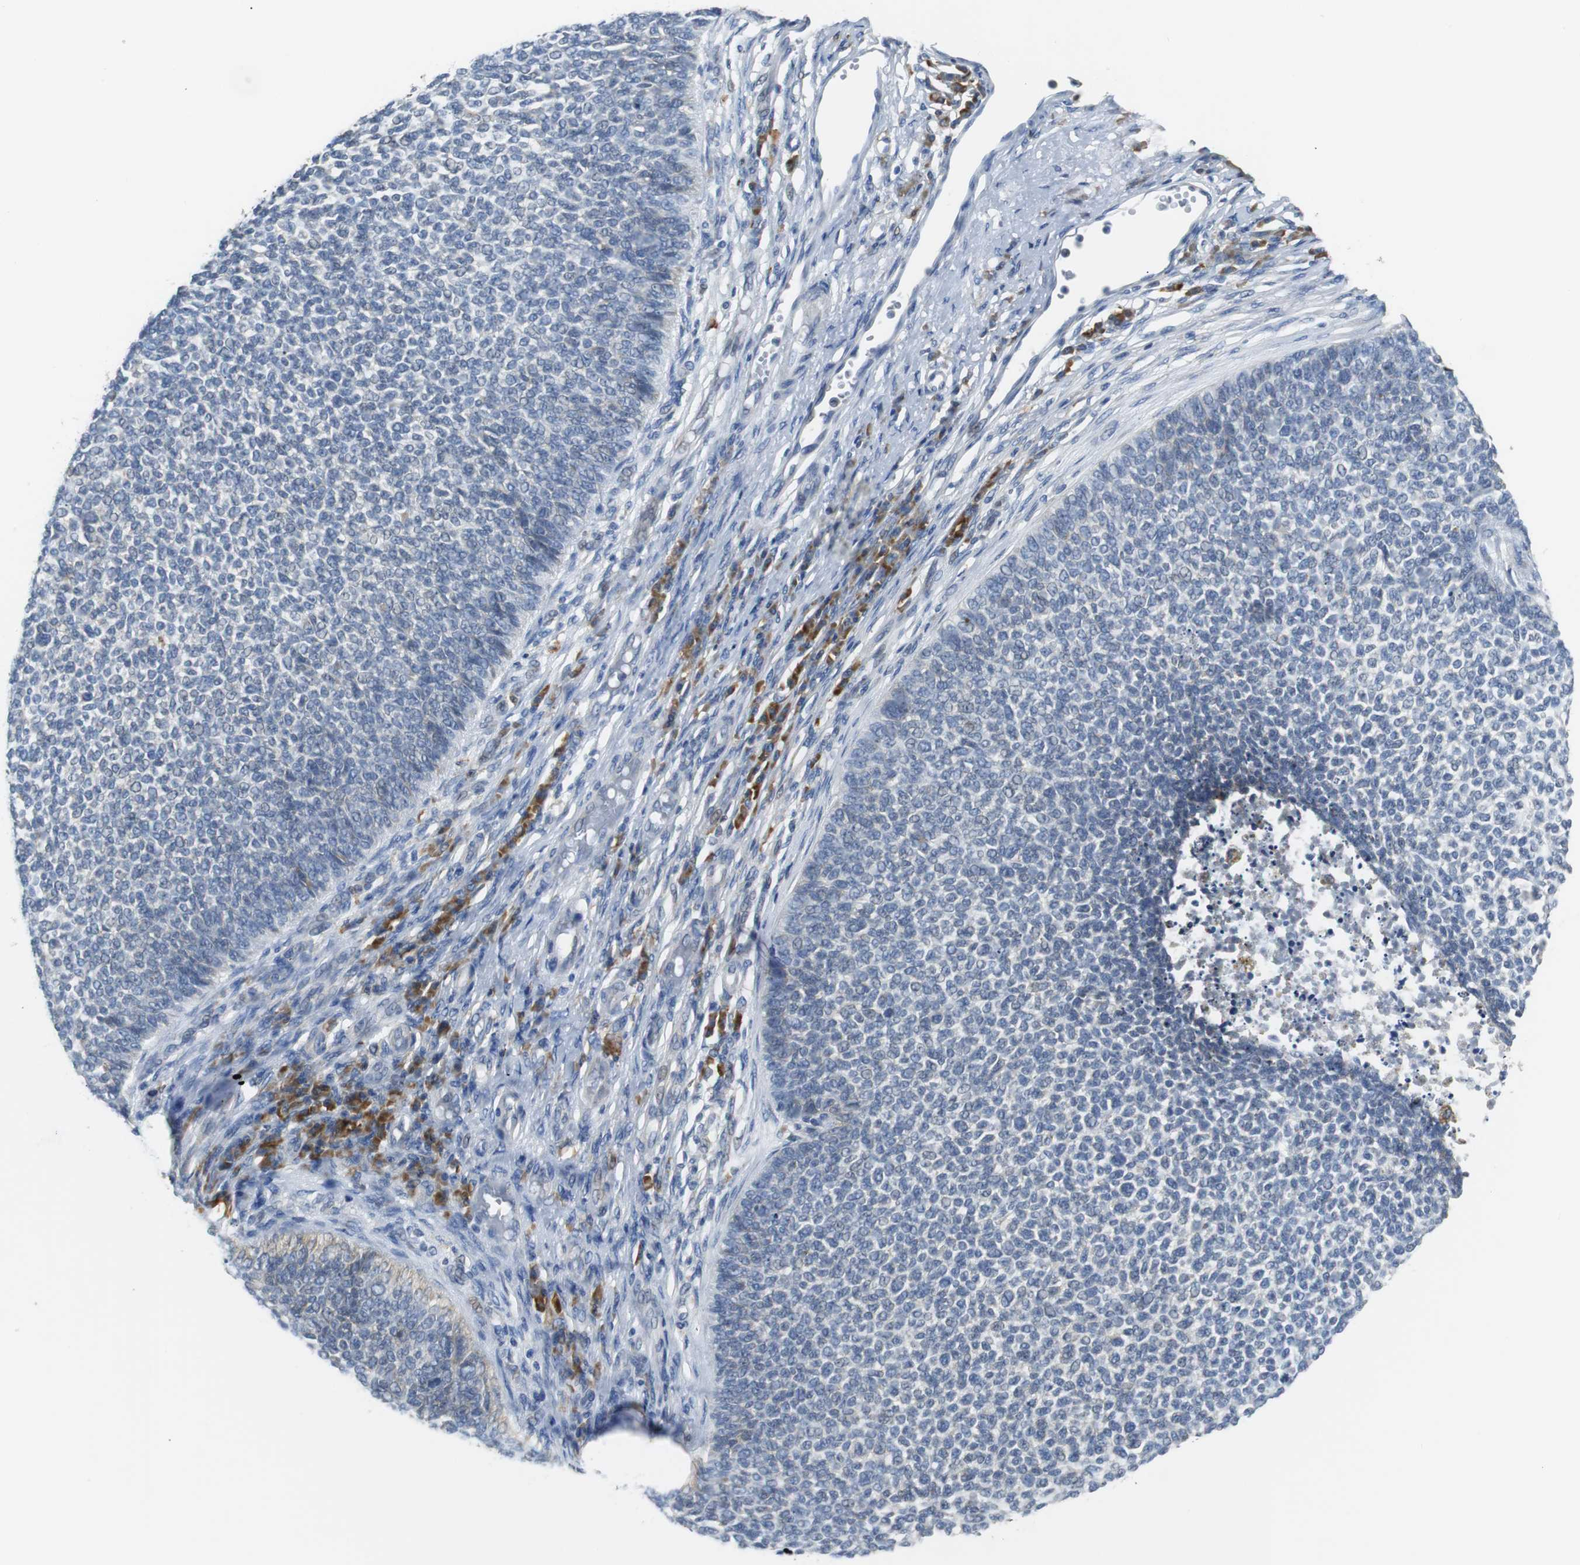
{"staining": {"intensity": "negative", "quantity": "none", "location": "none"}, "tissue": "skin cancer", "cell_type": "Tumor cells", "image_type": "cancer", "snomed": [{"axis": "morphology", "description": "Basal cell carcinoma"}, {"axis": "topography", "description": "Skin"}], "caption": "This is a photomicrograph of immunohistochemistry staining of skin basal cell carcinoma, which shows no positivity in tumor cells. The staining is performed using DAB (3,3'-diaminobenzidine) brown chromogen with nuclei counter-stained in using hematoxylin.", "gene": "PDIA4", "patient": {"sex": "female", "age": 84}}